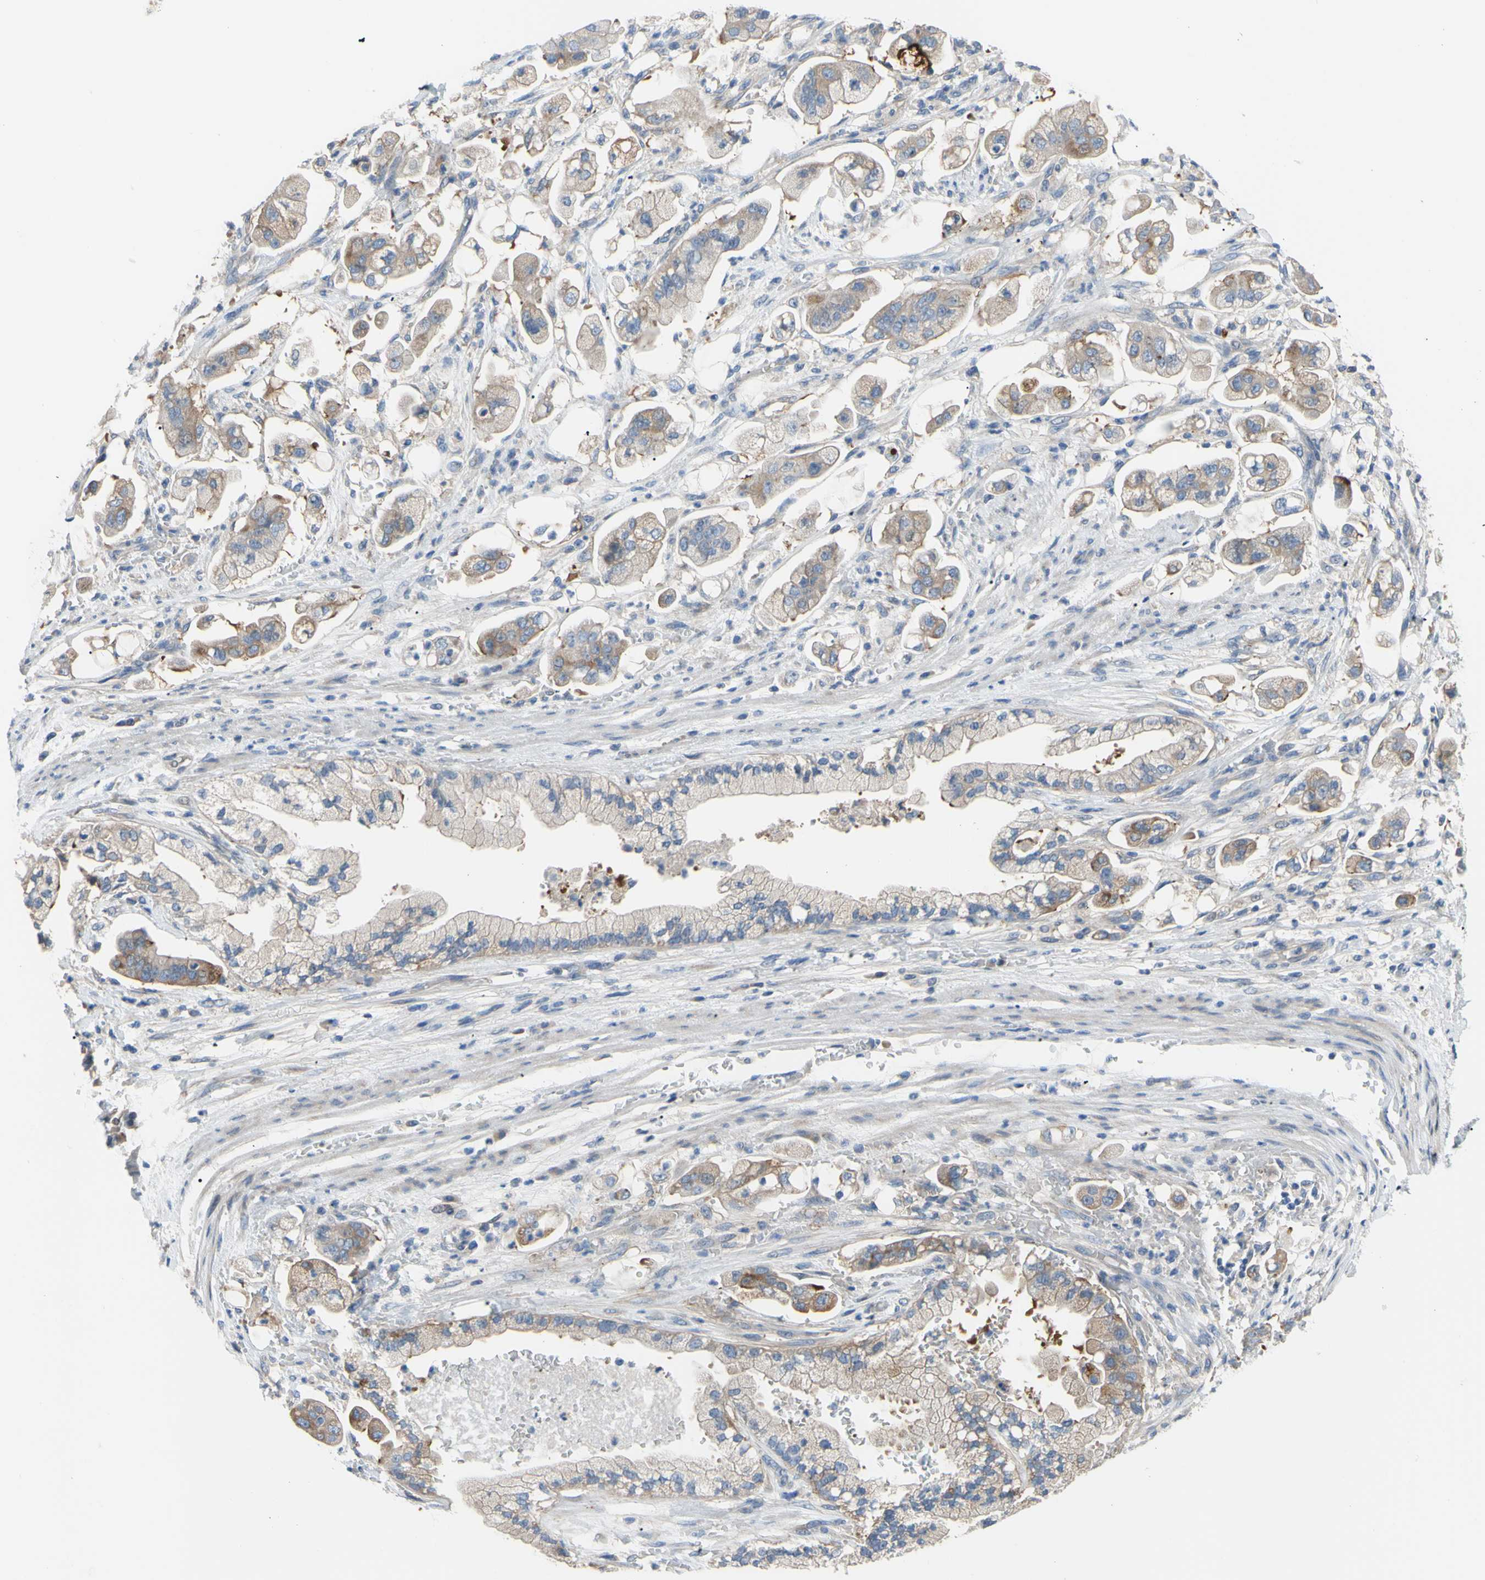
{"staining": {"intensity": "weak", "quantity": ">75%", "location": "cytoplasmic/membranous"}, "tissue": "stomach cancer", "cell_type": "Tumor cells", "image_type": "cancer", "snomed": [{"axis": "morphology", "description": "Adenocarcinoma, NOS"}, {"axis": "topography", "description": "Stomach"}], "caption": "Immunohistochemical staining of human stomach adenocarcinoma exhibits low levels of weak cytoplasmic/membranous expression in about >75% of tumor cells. Using DAB (brown) and hematoxylin (blue) stains, captured at high magnification using brightfield microscopy.", "gene": "TMEM59L", "patient": {"sex": "male", "age": 62}}